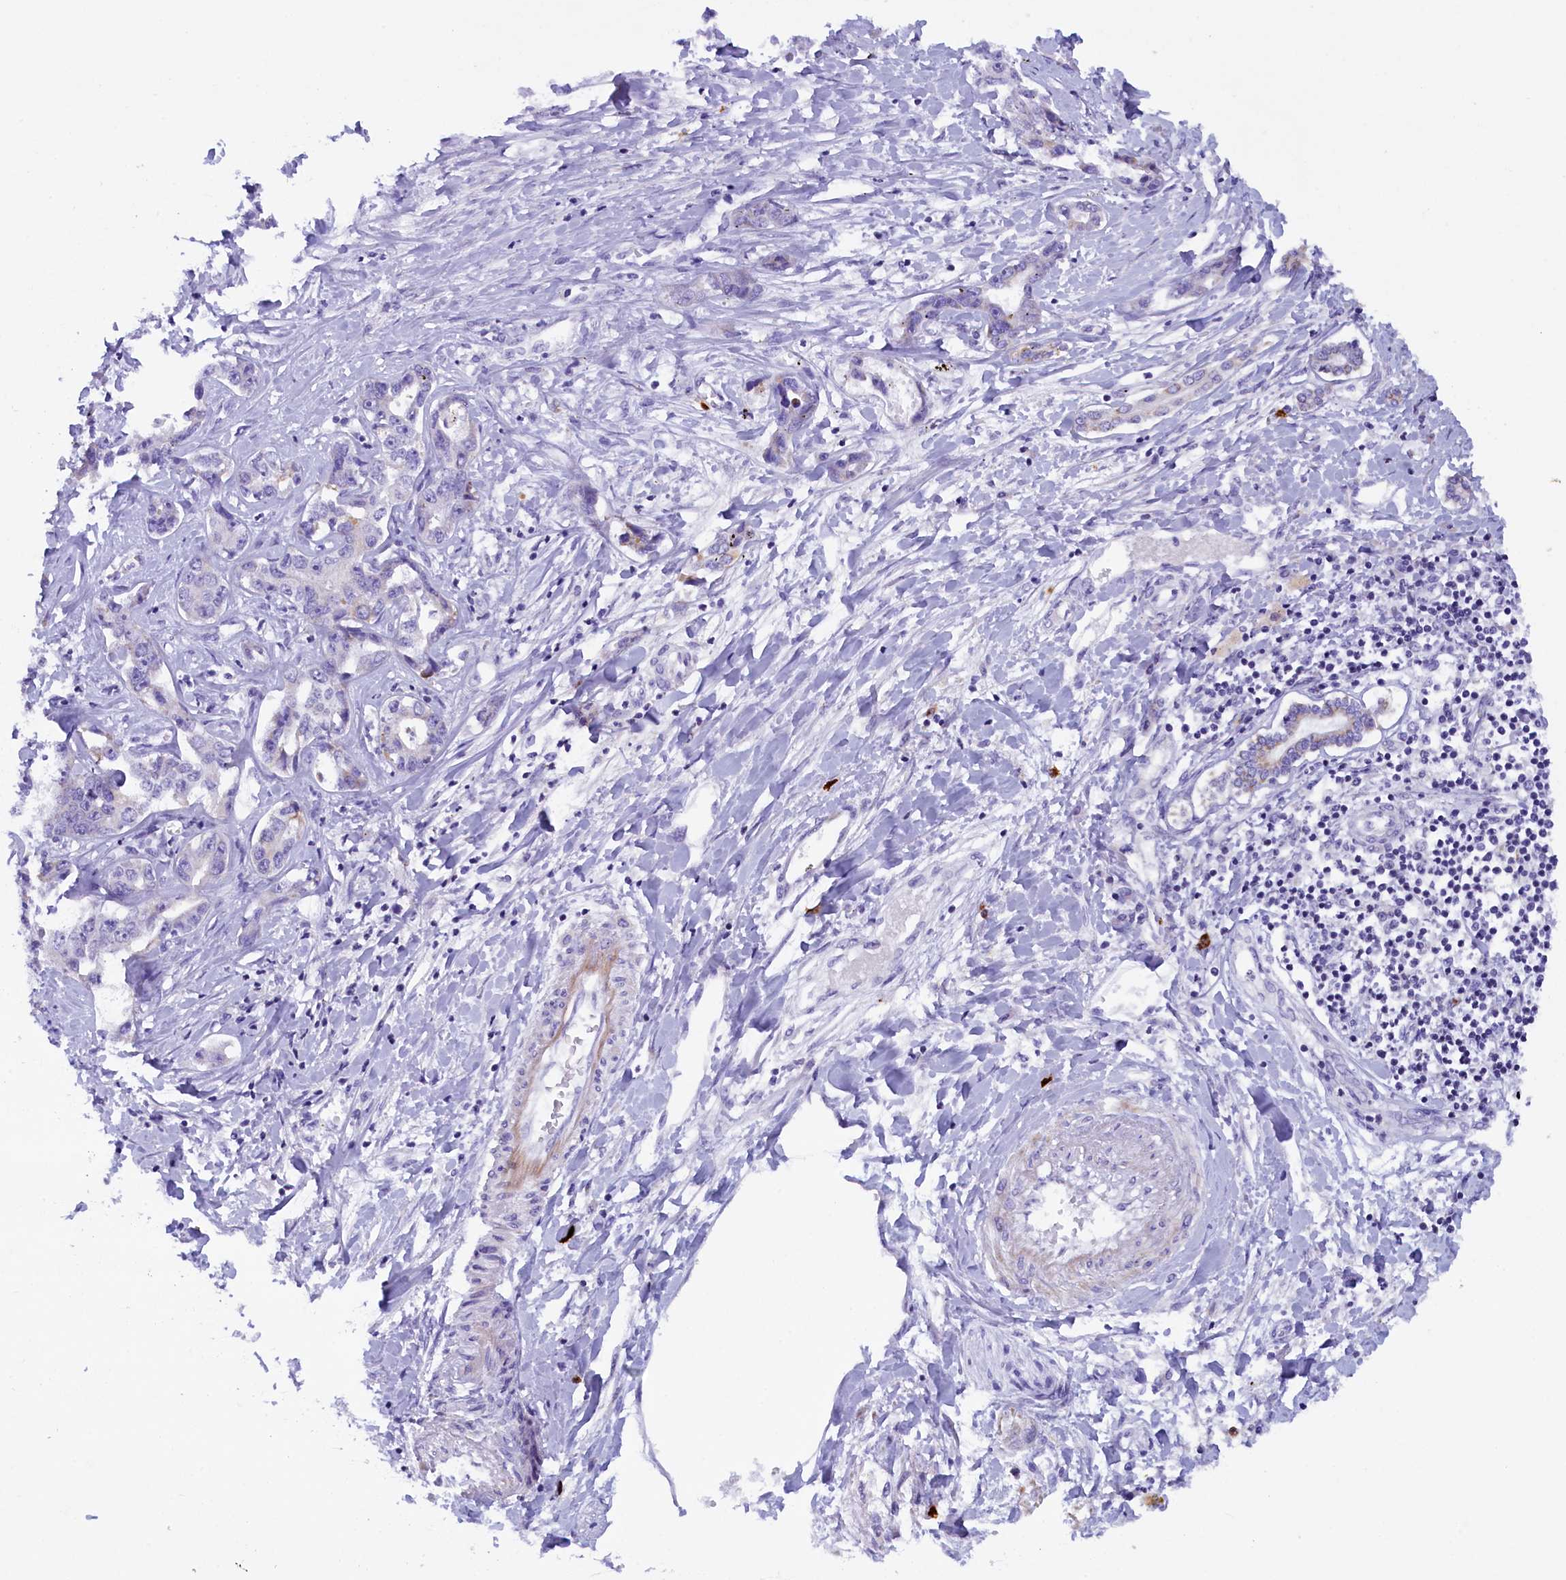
{"staining": {"intensity": "negative", "quantity": "none", "location": "none"}, "tissue": "liver cancer", "cell_type": "Tumor cells", "image_type": "cancer", "snomed": [{"axis": "morphology", "description": "Cholangiocarcinoma"}, {"axis": "topography", "description": "Liver"}], "caption": "High magnification brightfield microscopy of liver cancer stained with DAB (3,3'-diaminobenzidine) (brown) and counterstained with hematoxylin (blue): tumor cells show no significant expression.", "gene": "RTTN", "patient": {"sex": "male", "age": 59}}